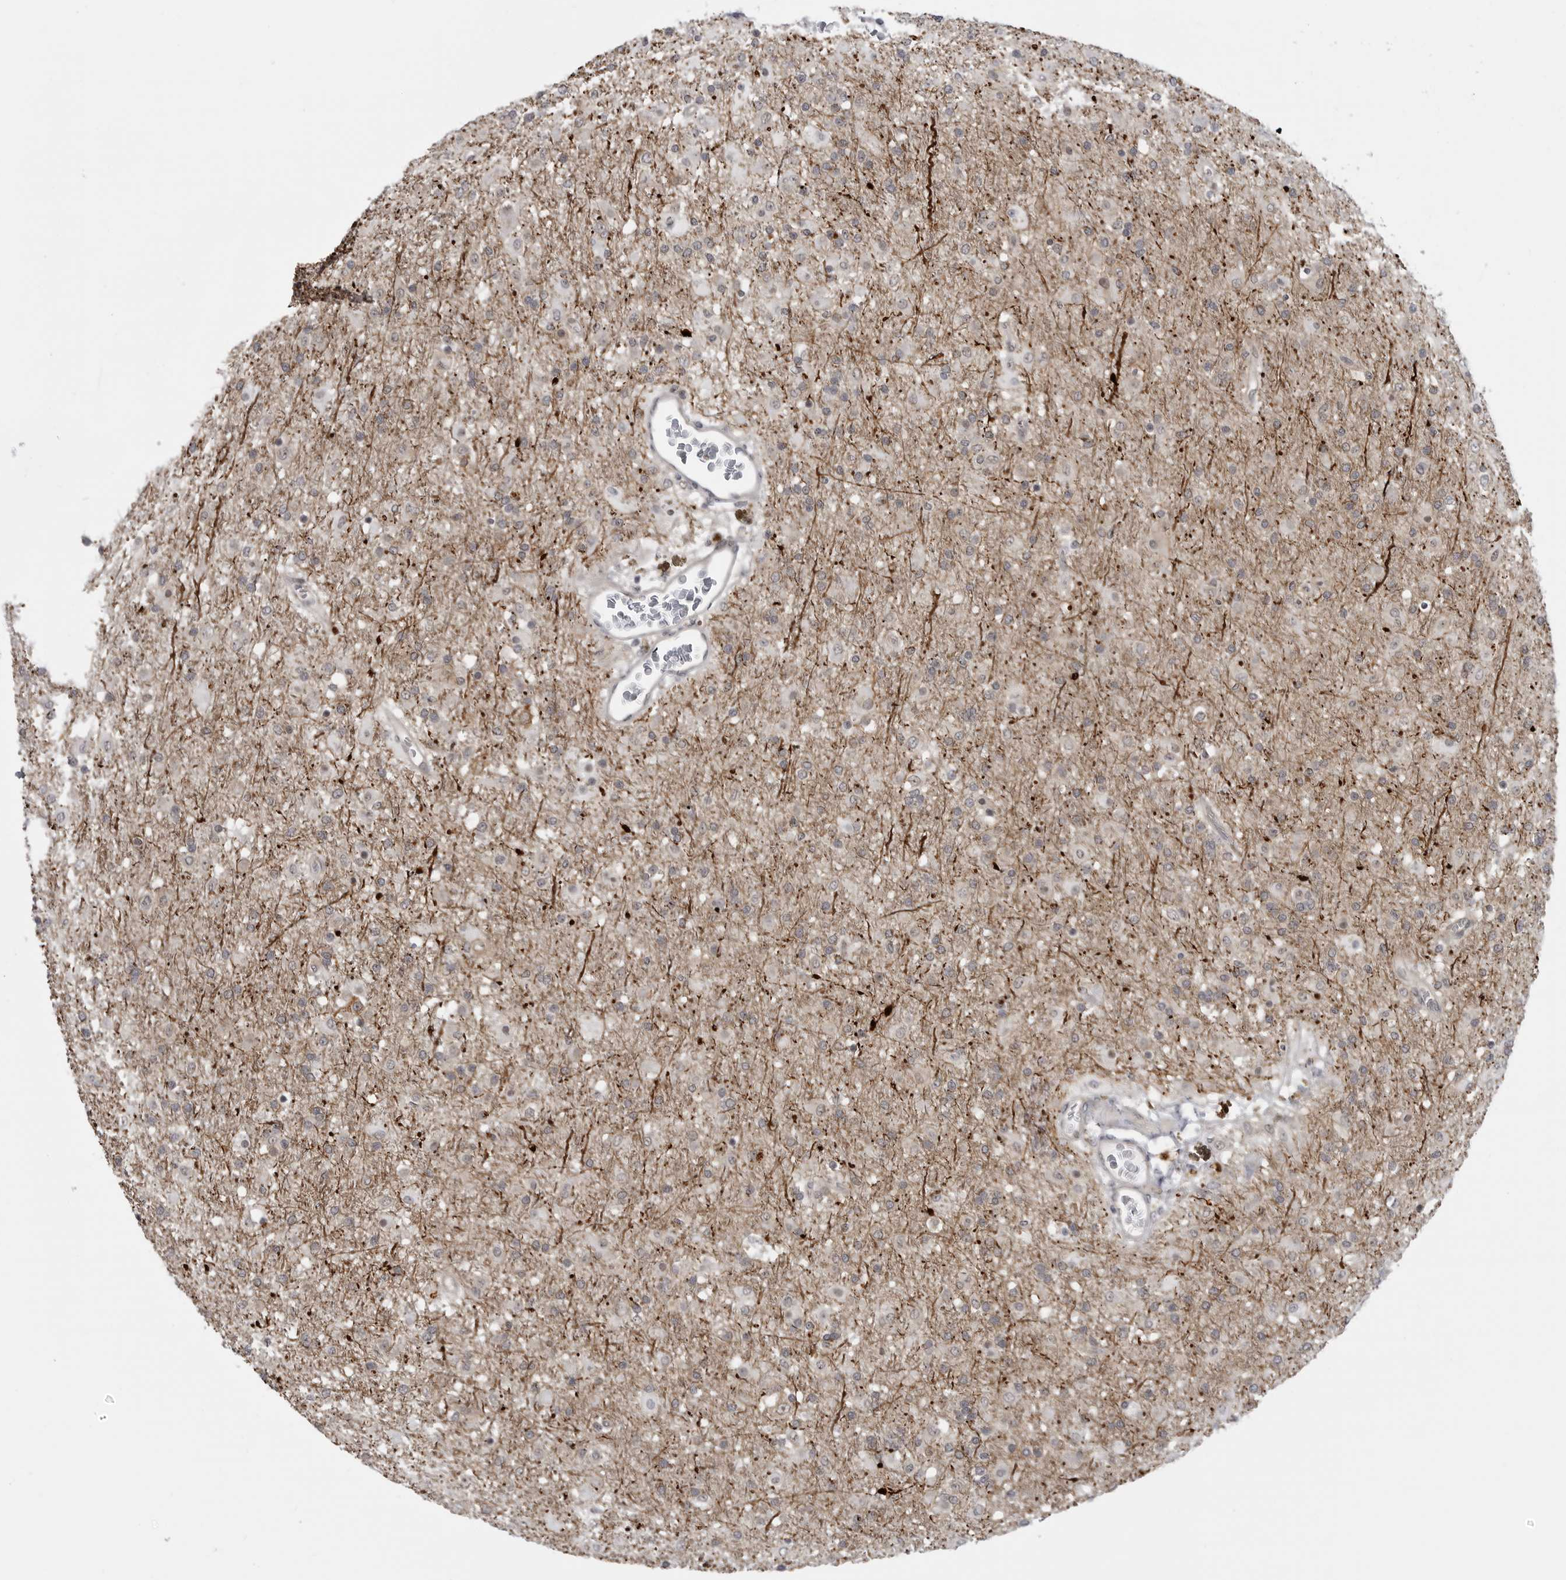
{"staining": {"intensity": "weak", "quantity": "<25%", "location": "cytoplasmic/membranous"}, "tissue": "glioma", "cell_type": "Tumor cells", "image_type": "cancer", "snomed": [{"axis": "morphology", "description": "Glioma, malignant, Low grade"}, {"axis": "topography", "description": "Brain"}], "caption": "A histopathology image of malignant glioma (low-grade) stained for a protein displays no brown staining in tumor cells. (Brightfield microscopy of DAB immunohistochemistry at high magnification).", "gene": "CEP295NL", "patient": {"sex": "male", "age": 65}}